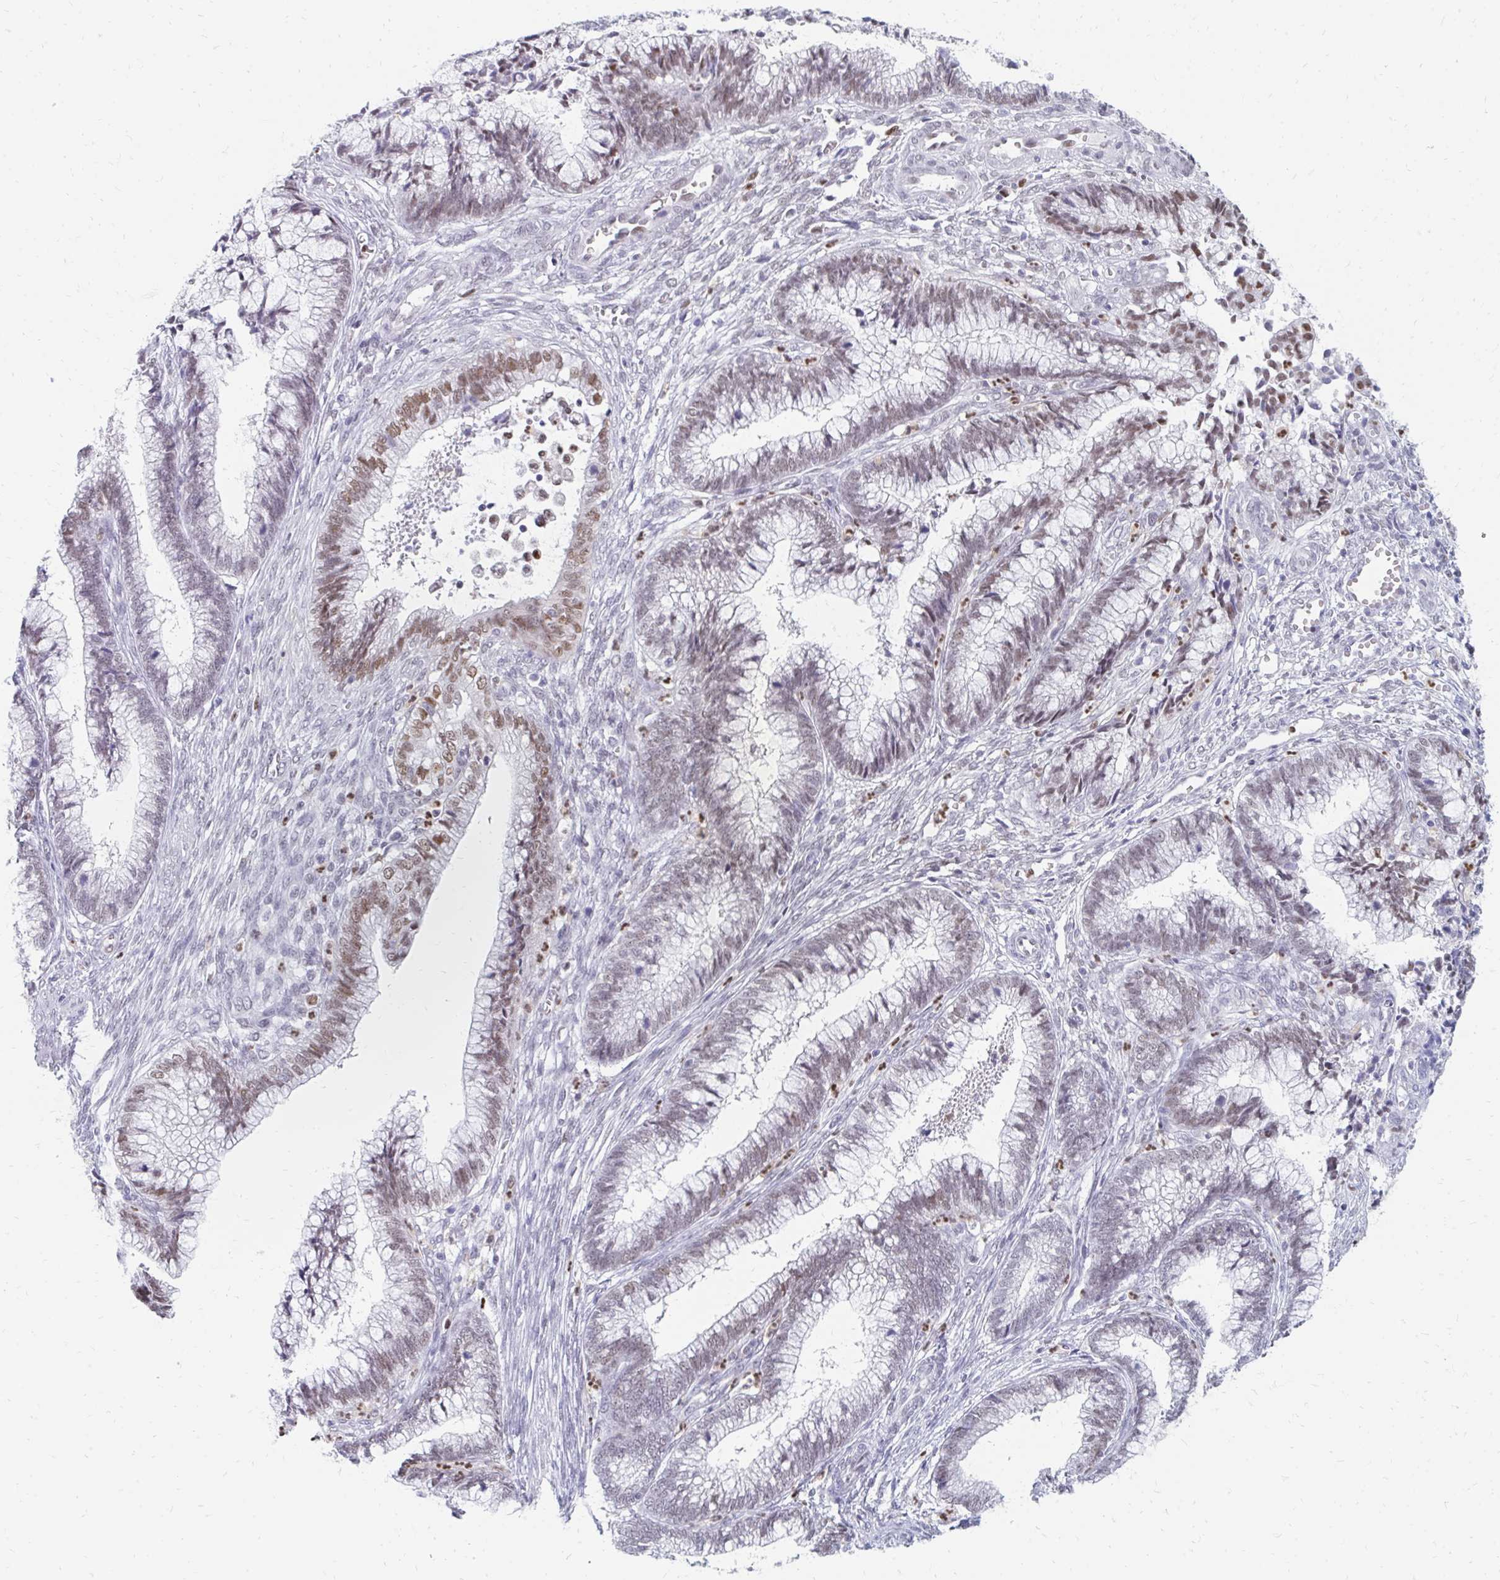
{"staining": {"intensity": "moderate", "quantity": "<25%", "location": "nuclear"}, "tissue": "cervical cancer", "cell_type": "Tumor cells", "image_type": "cancer", "snomed": [{"axis": "morphology", "description": "Adenocarcinoma, NOS"}, {"axis": "topography", "description": "Cervix"}], "caption": "IHC photomicrograph of human cervical cancer stained for a protein (brown), which displays low levels of moderate nuclear expression in approximately <25% of tumor cells.", "gene": "PLK3", "patient": {"sex": "female", "age": 44}}